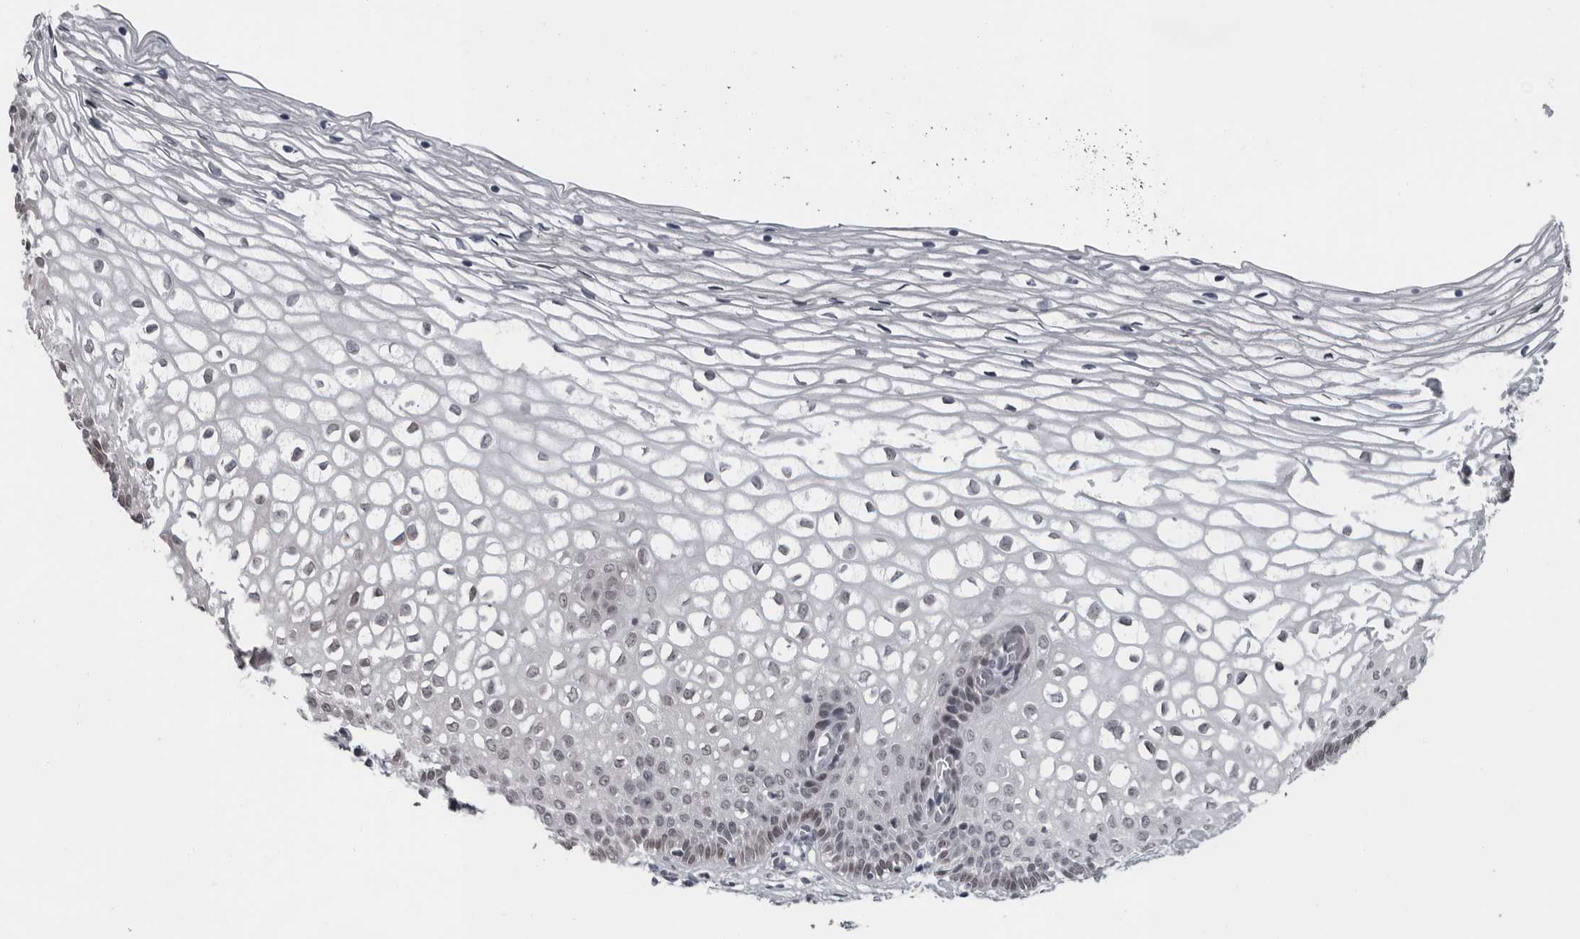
{"staining": {"intensity": "negative", "quantity": "none", "location": "none"}, "tissue": "cervix", "cell_type": "Glandular cells", "image_type": "normal", "snomed": [{"axis": "morphology", "description": "Normal tissue, NOS"}, {"axis": "topography", "description": "Cervix"}], "caption": "There is no significant expression in glandular cells of cervix. The staining was performed using DAB to visualize the protein expression in brown, while the nuclei were stained in blue with hematoxylin (Magnification: 20x).", "gene": "LZIC", "patient": {"sex": "female", "age": 27}}